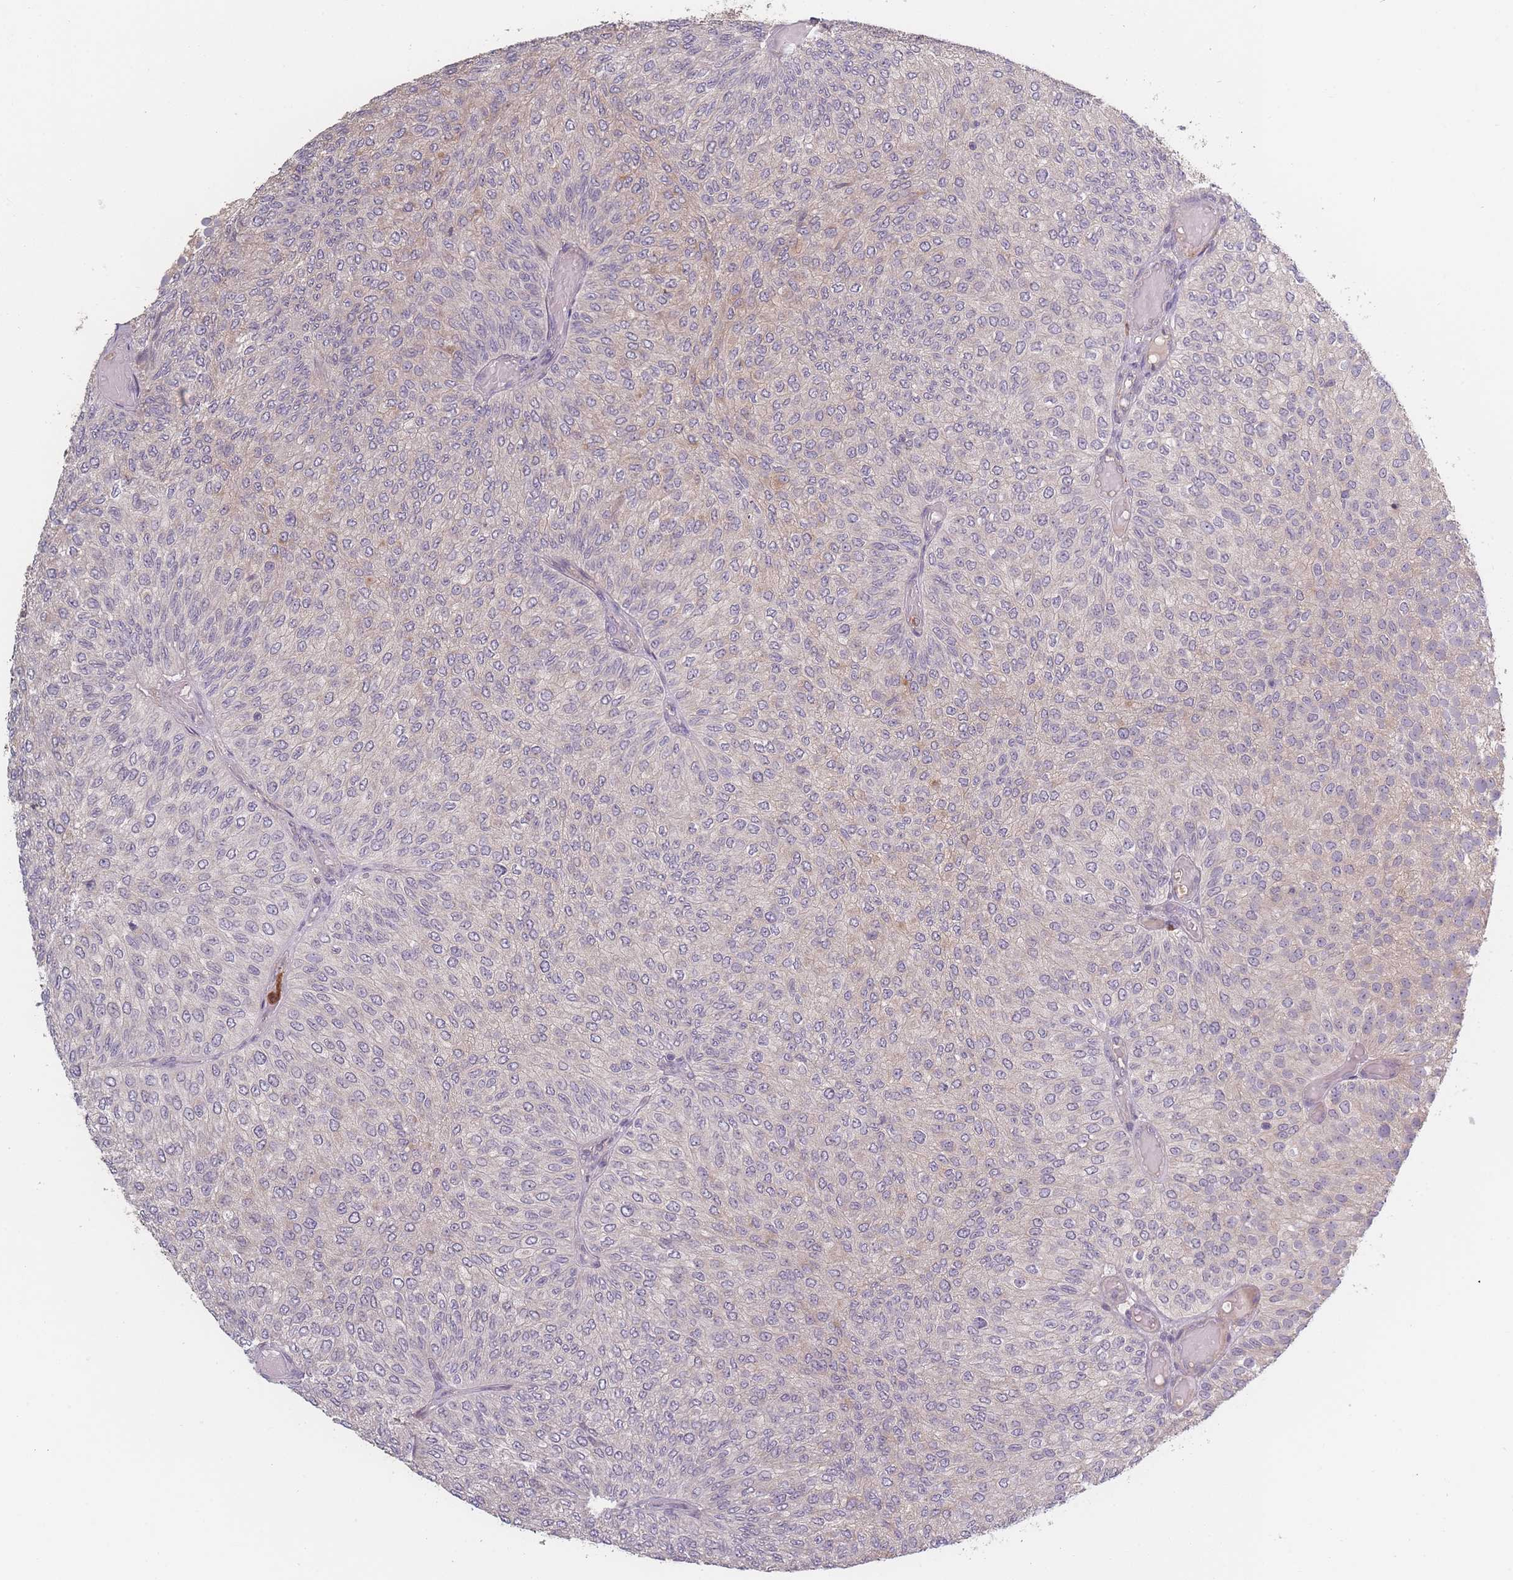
{"staining": {"intensity": "negative", "quantity": "none", "location": "none"}, "tissue": "urothelial cancer", "cell_type": "Tumor cells", "image_type": "cancer", "snomed": [{"axis": "morphology", "description": "Urothelial carcinoma, Low grade"}, {"axis": "topography", "description": "Urinary bladder"}], "caption": "IHC micrograph of urothelial cancer stained for a protein (brown), which exhibits no expression in tumor cells.", "gene": "BST1", "patient": {"sex": "male", "age": 78}}